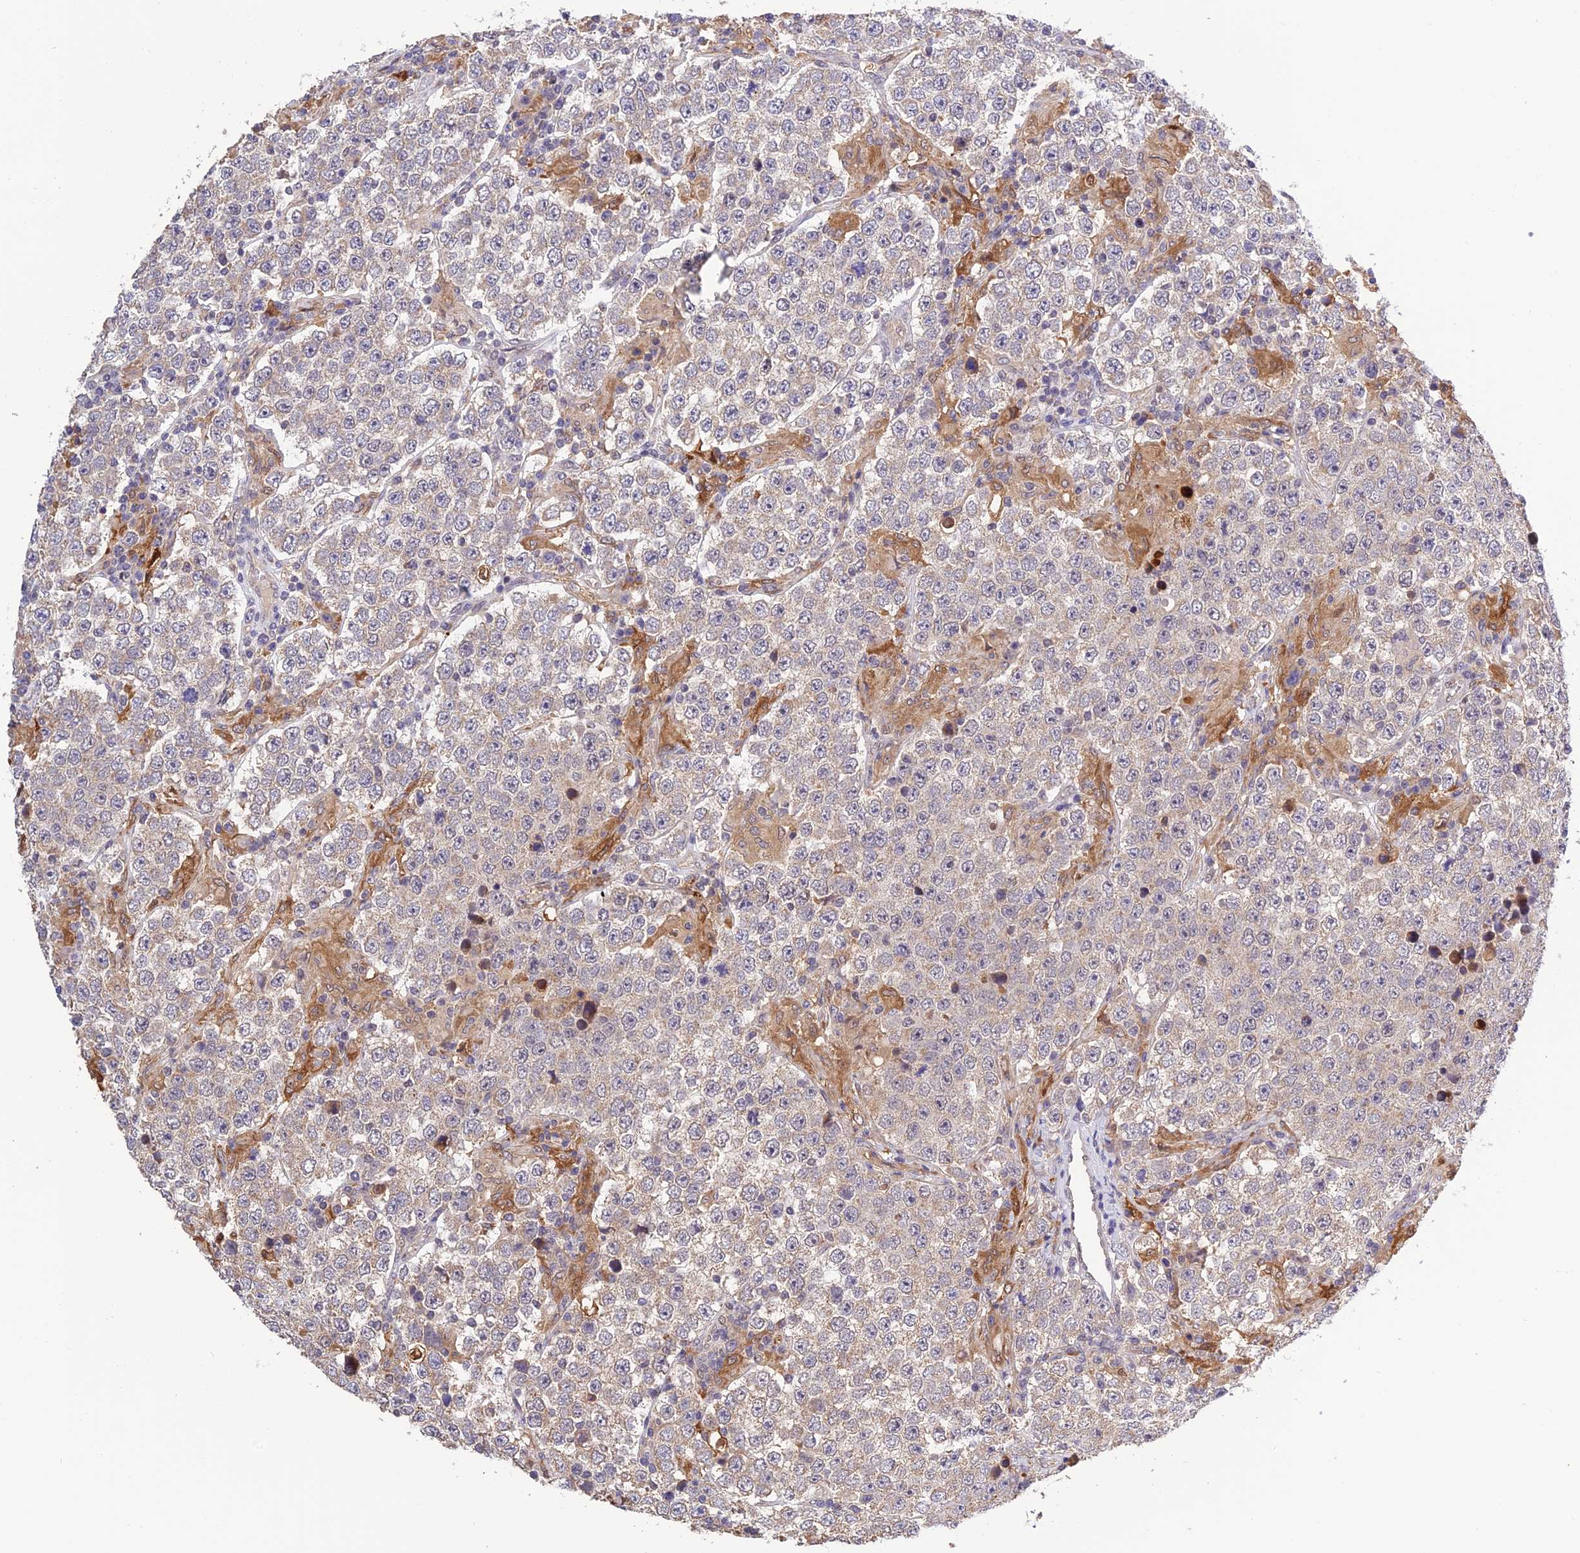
{"staining": {"intensity": "weak", "quantity": "<25%", "location": "cytoplasmic/membranous"}, "tissue": "testis cancer", "cell_type": "Tumor cells", "image_type": "cancer", "snomed": [{"axis": "morphology", "description": "Normal tissue, NOS"}, {"axis": "morphology", "description": "Urothelial carcinoma, High grade"}, {"axis": "morphology", "description": "Seminoma, NOS"}, {"axis": "morphology", "description": "Carcinoma, Embryonal, NOS"}, {"axis": "topography", "description": "Urinary bladder"}, {"axis": "topography", "description": "Testis"}], "caption": "This photomicrograph is of testis embryonal carcinoma stained with immunohistochemistry to label a protein in brown with the nuclei are counter-stained blue. There is no positivity in tumor cells.", "gene": "MNS1", "patient": {"sex": "male", "age": 41}}